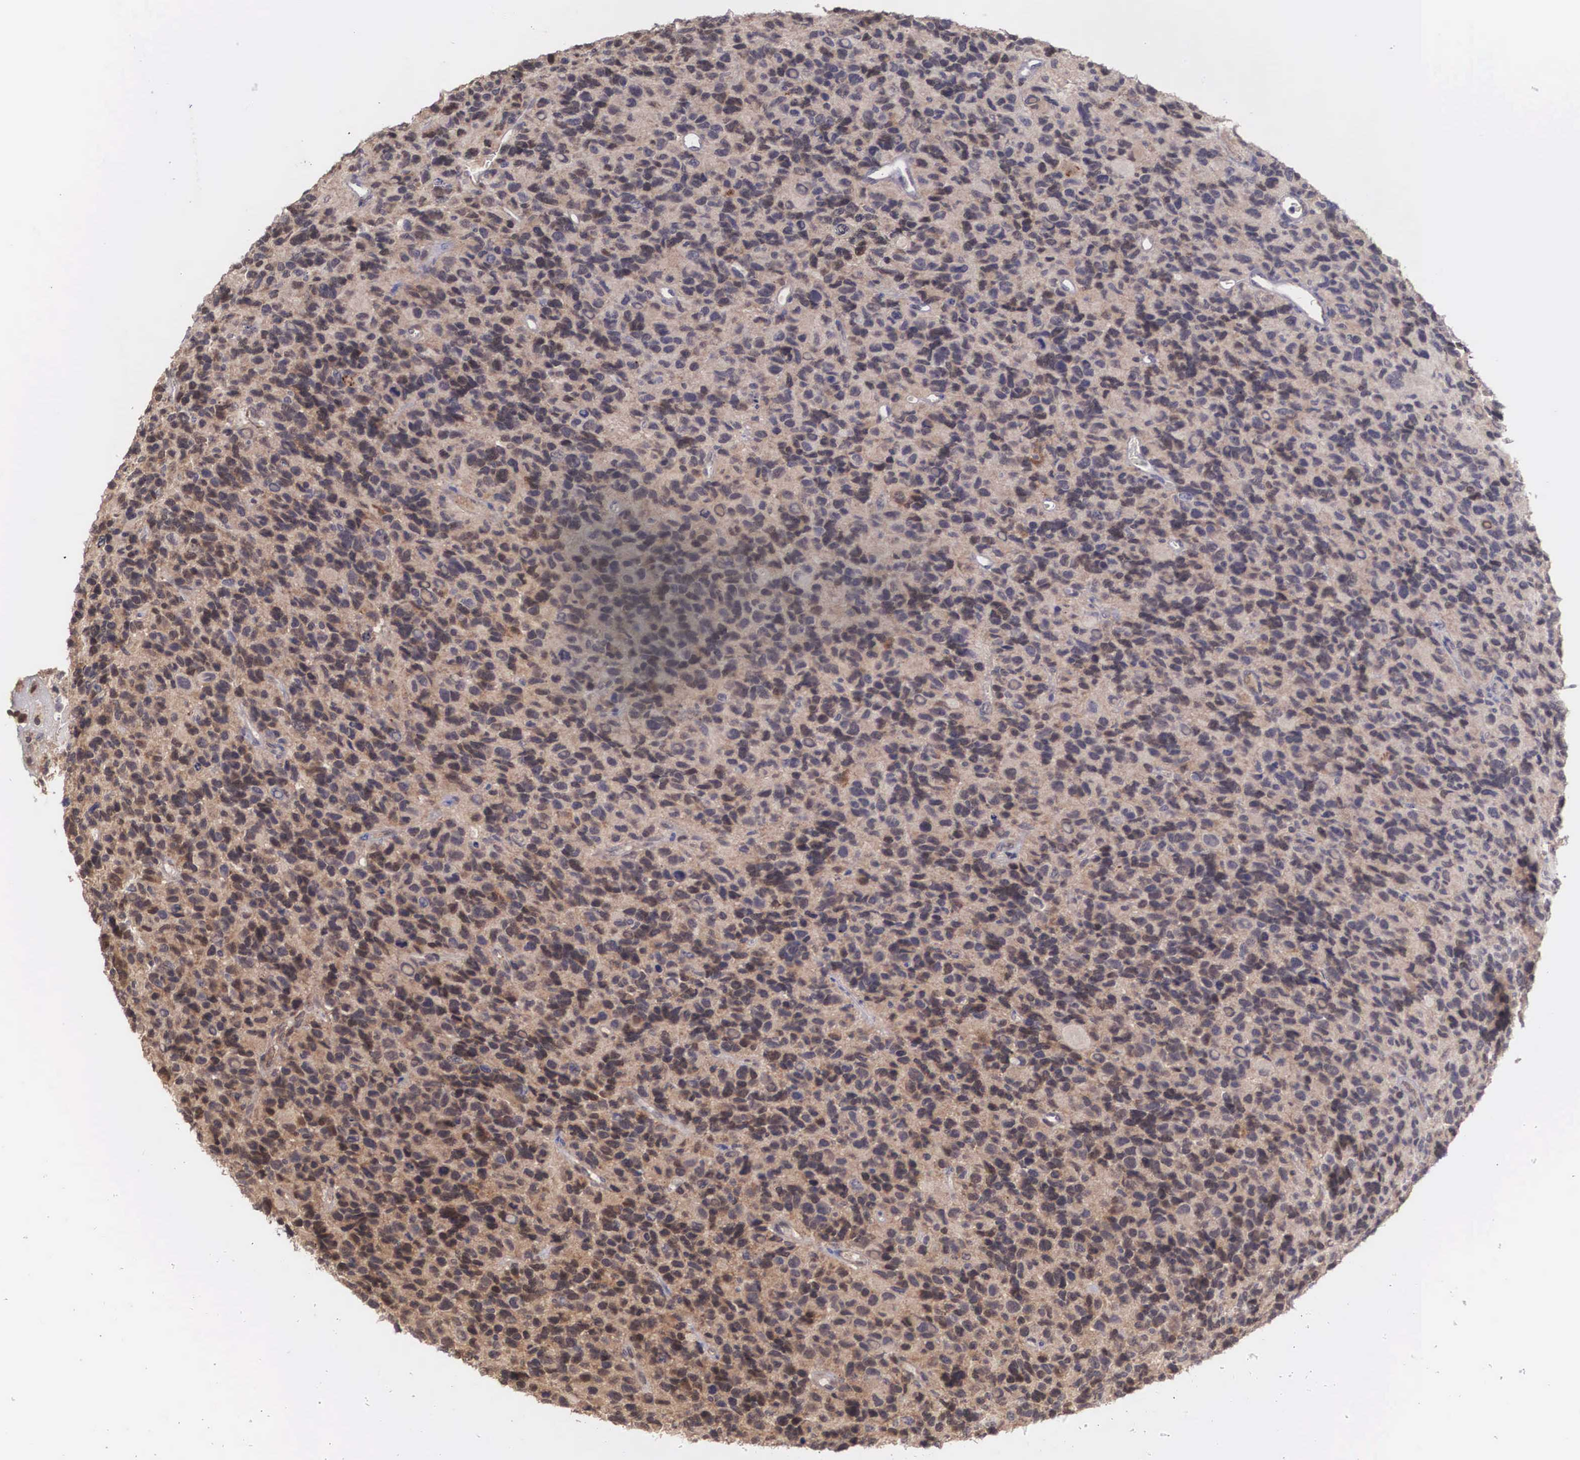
{"staining": {"intensity": "weak", "quantity": ">75%", "location": "cytoplasmic/membranous,nuclear"}, "tissue": "glioma", "cell_type": "Tumor cells", "image_type": "cancer", "snomed": [{"axis": "morphology", "description": "Glioma, malignant, High grade"}, {"axis": "topography", "description": "Brain"}], "caption": "Immunohistochemistry histopathology image of neoplastic tissue: human malignant glioma (high-grade) stained using immunohistochemistry (IHC) exhibits low levels of weak protein expression localized specifically in the cytoplasmic/membranous and nuclear of tumor cells, appearing as a cytoplasmic/membranous and nuclear brown color.", "gene": "DNAJB7", "patient": {"sex": "male", "age": 77}}